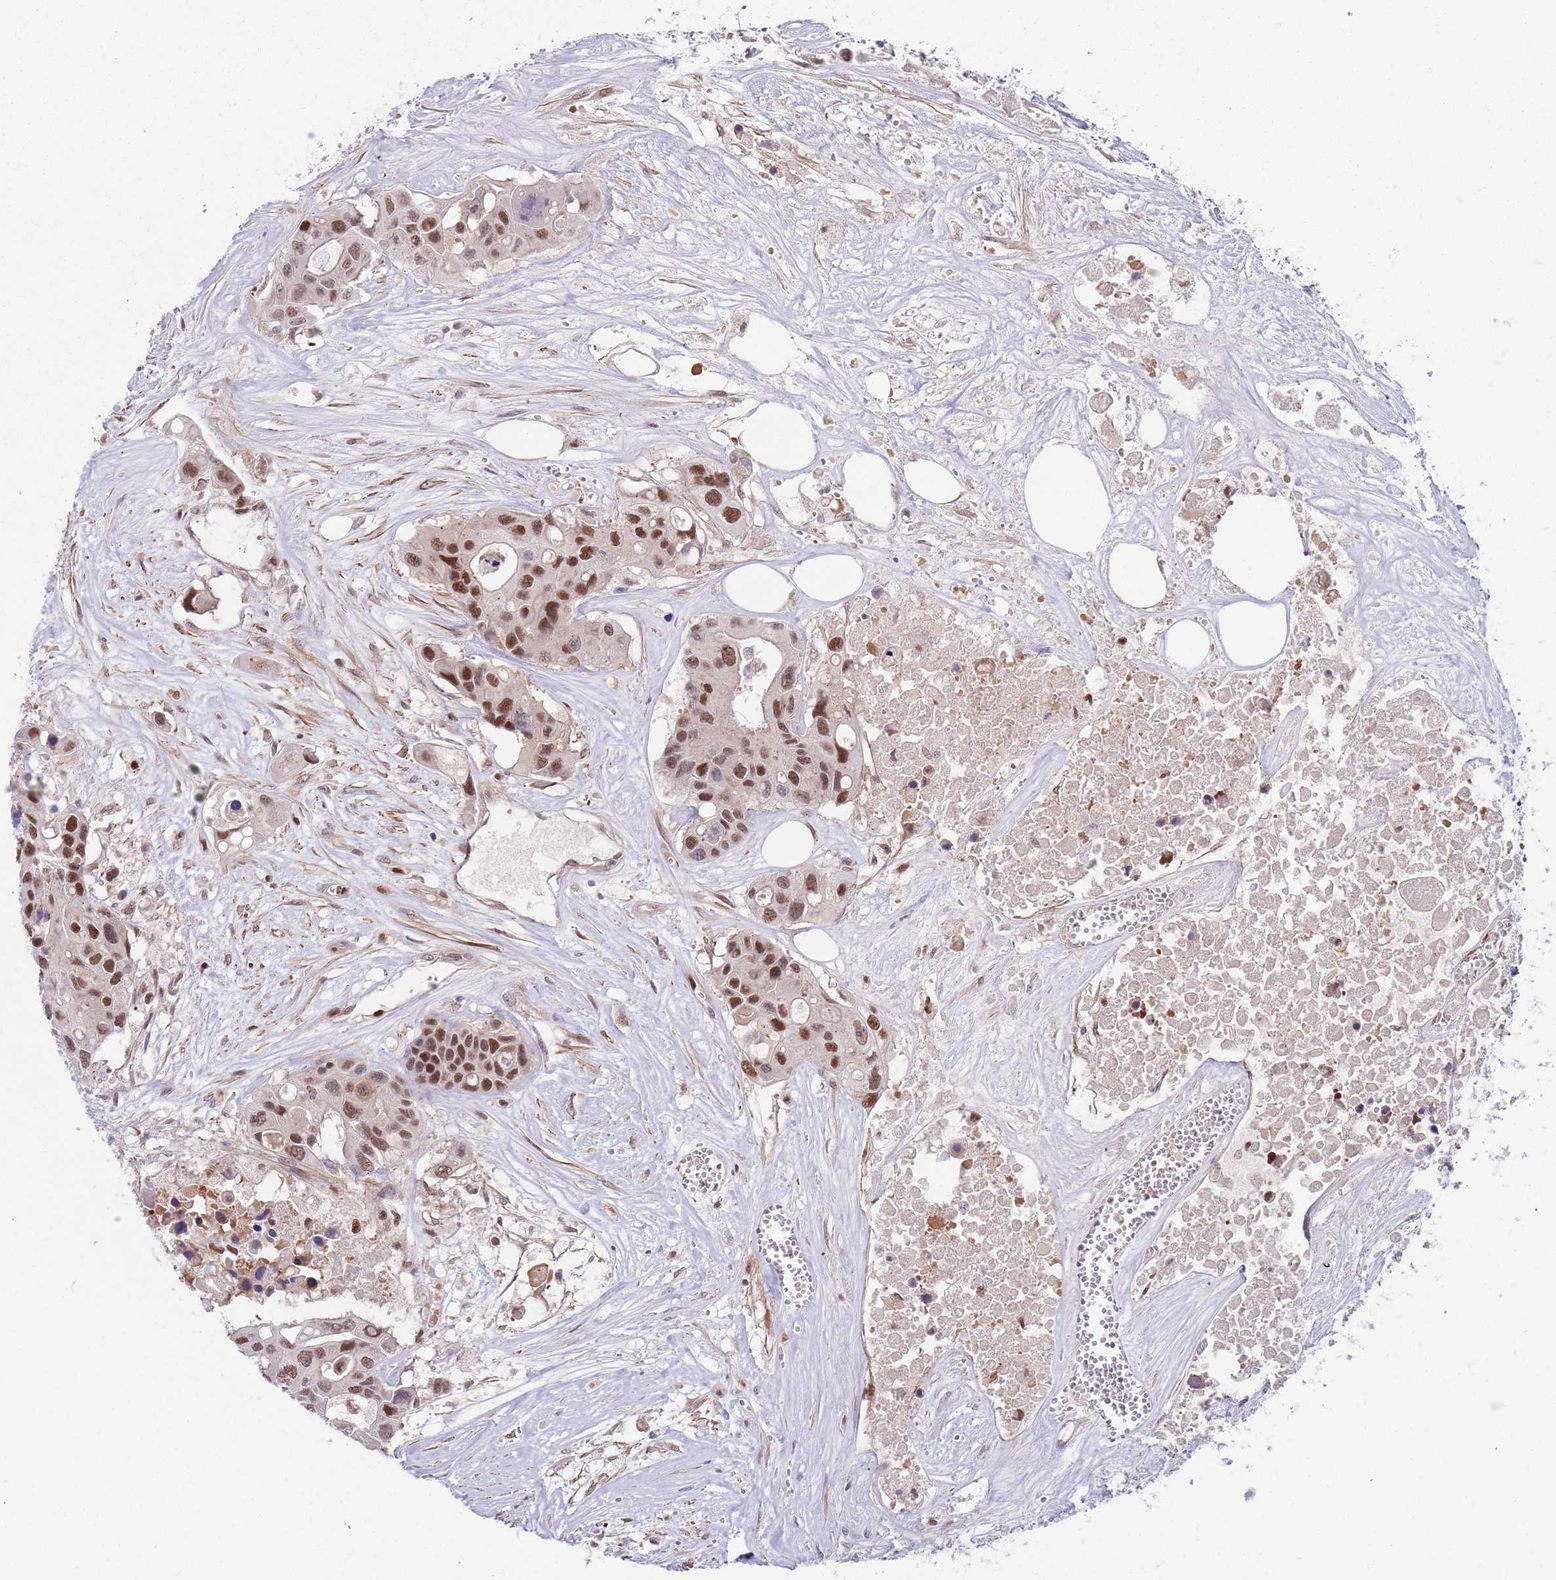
{"staining": {"intensity": "strong", "quantity": ">75%", "location": "nuclear"}, "tissue": "colorectal cancer", "cell_type": "Tumor cells", "image_type": "cancer", "snomed": [{"axis": "morphology", "description": "Adenocarcinoma, NOS"}, {"axis": "topography", "description": "Colon"}], "caption": "Immunohistochemistry (IHC) micrograph of neoplastic tissue: human colorectal adenocarcinoma stained using immunohistochemistry (IHC) demonstrates high levels of strong protein expression localized specifically in the nuclear of tumor cells, appearing as a nuclear brown color.", "gene": "RMND5B", "patient": {"sex": "male", "age": 77}}